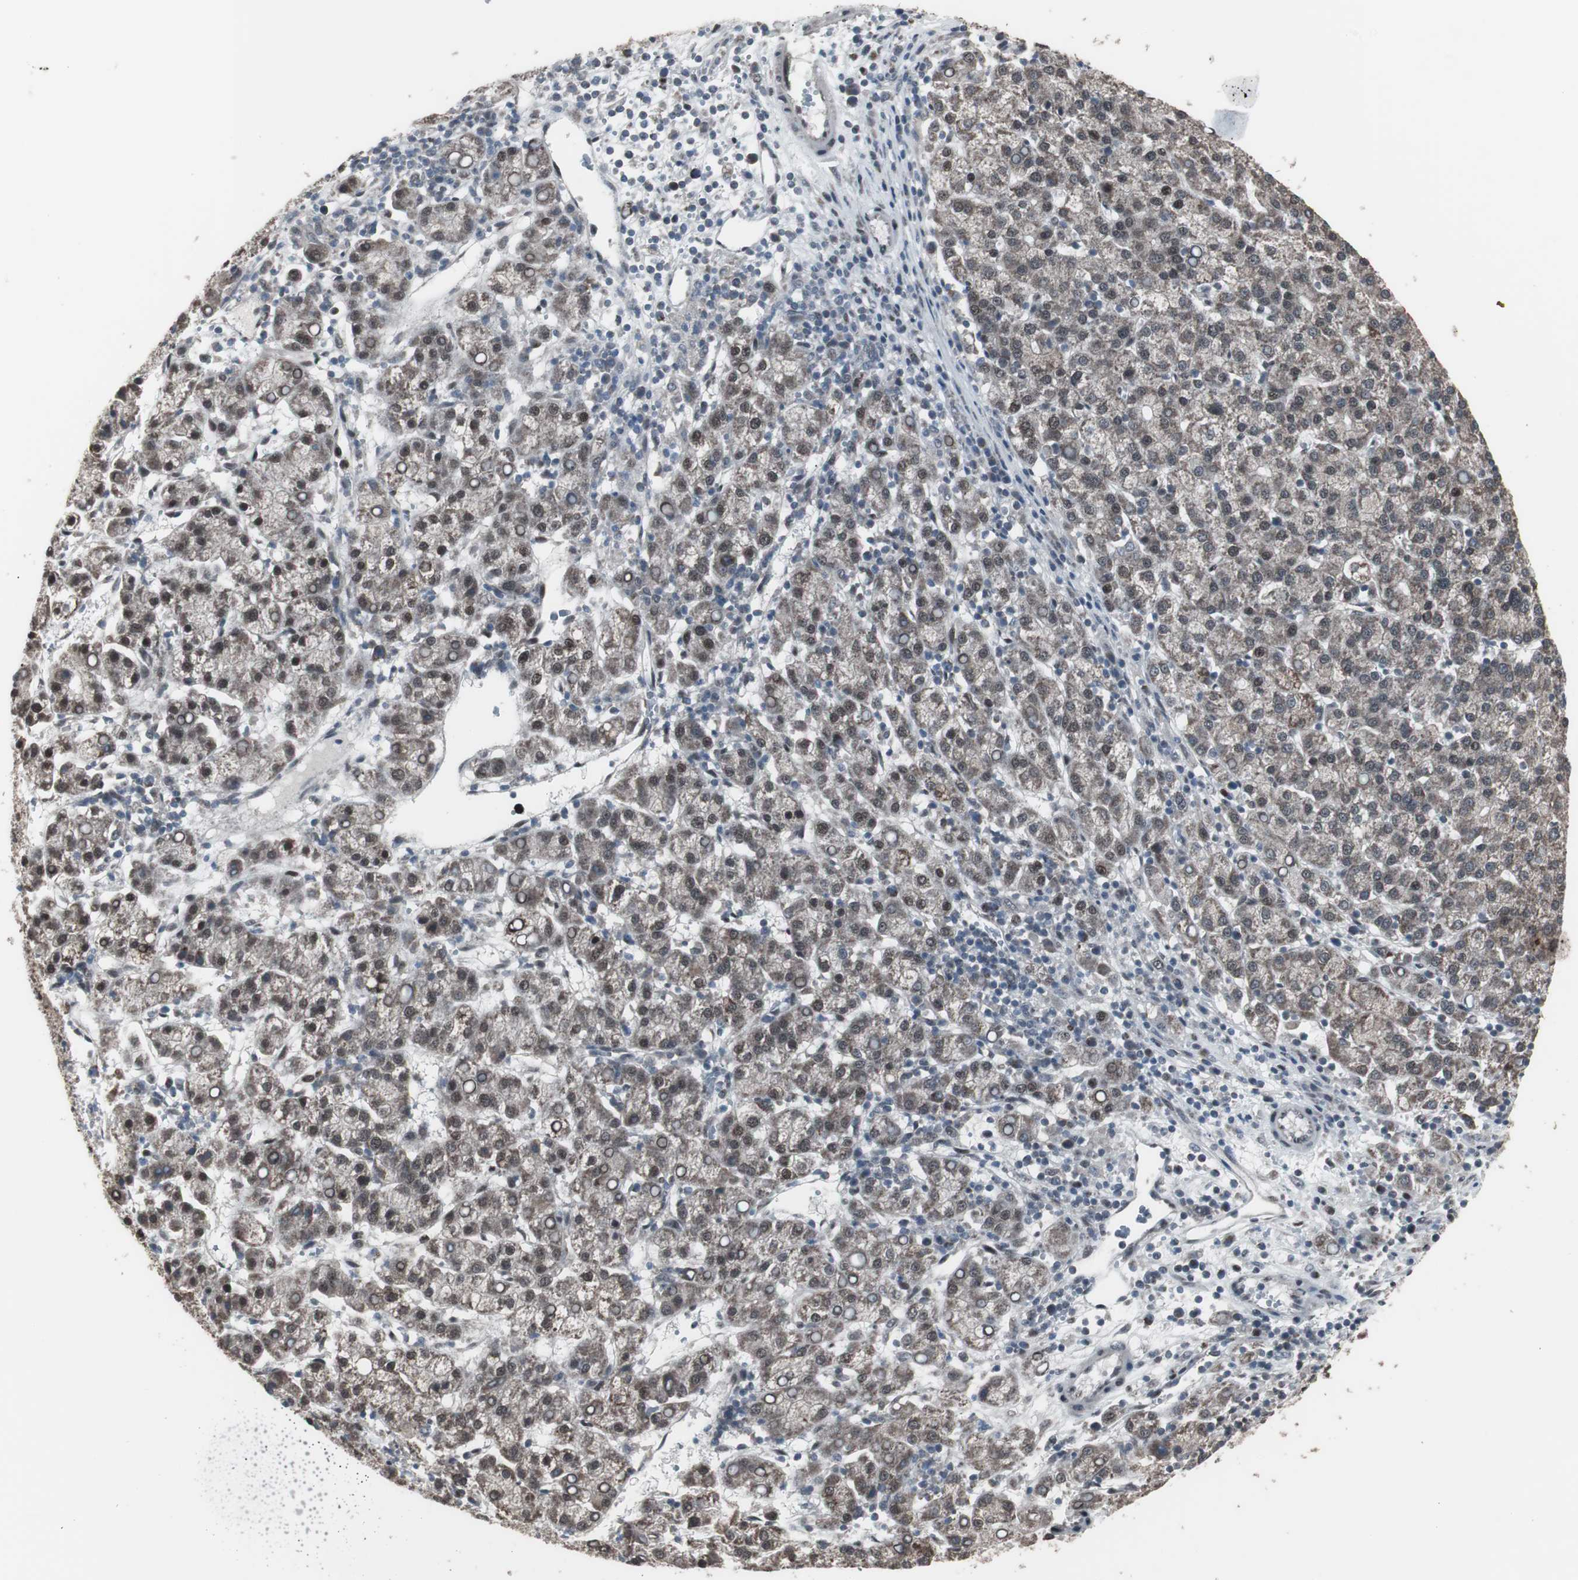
{"staining": {"intensity": "moderate", "quantity": ">75%", "location": "cytoplasmic/membranous,nuclear"}, "tissue": "liver cancer", "cell_type": "Tumor cells", "image_type": "cancer", "snomed": [{"axis": "morphology", "description": "Carcinoma, Hepatocellular, NOS"}, {"axis": "topography", "description": "Liver"}], "caption": "This histopathology image demonstrates IHC staining of liver cancer (hepatocellular carcinoma), with medium moderate cytoplasmic/membranous and nuclear expression in approximately >75% of tumor cells.", "gene": "RXRA", "patient": {"sex": "female", "age": 58}}